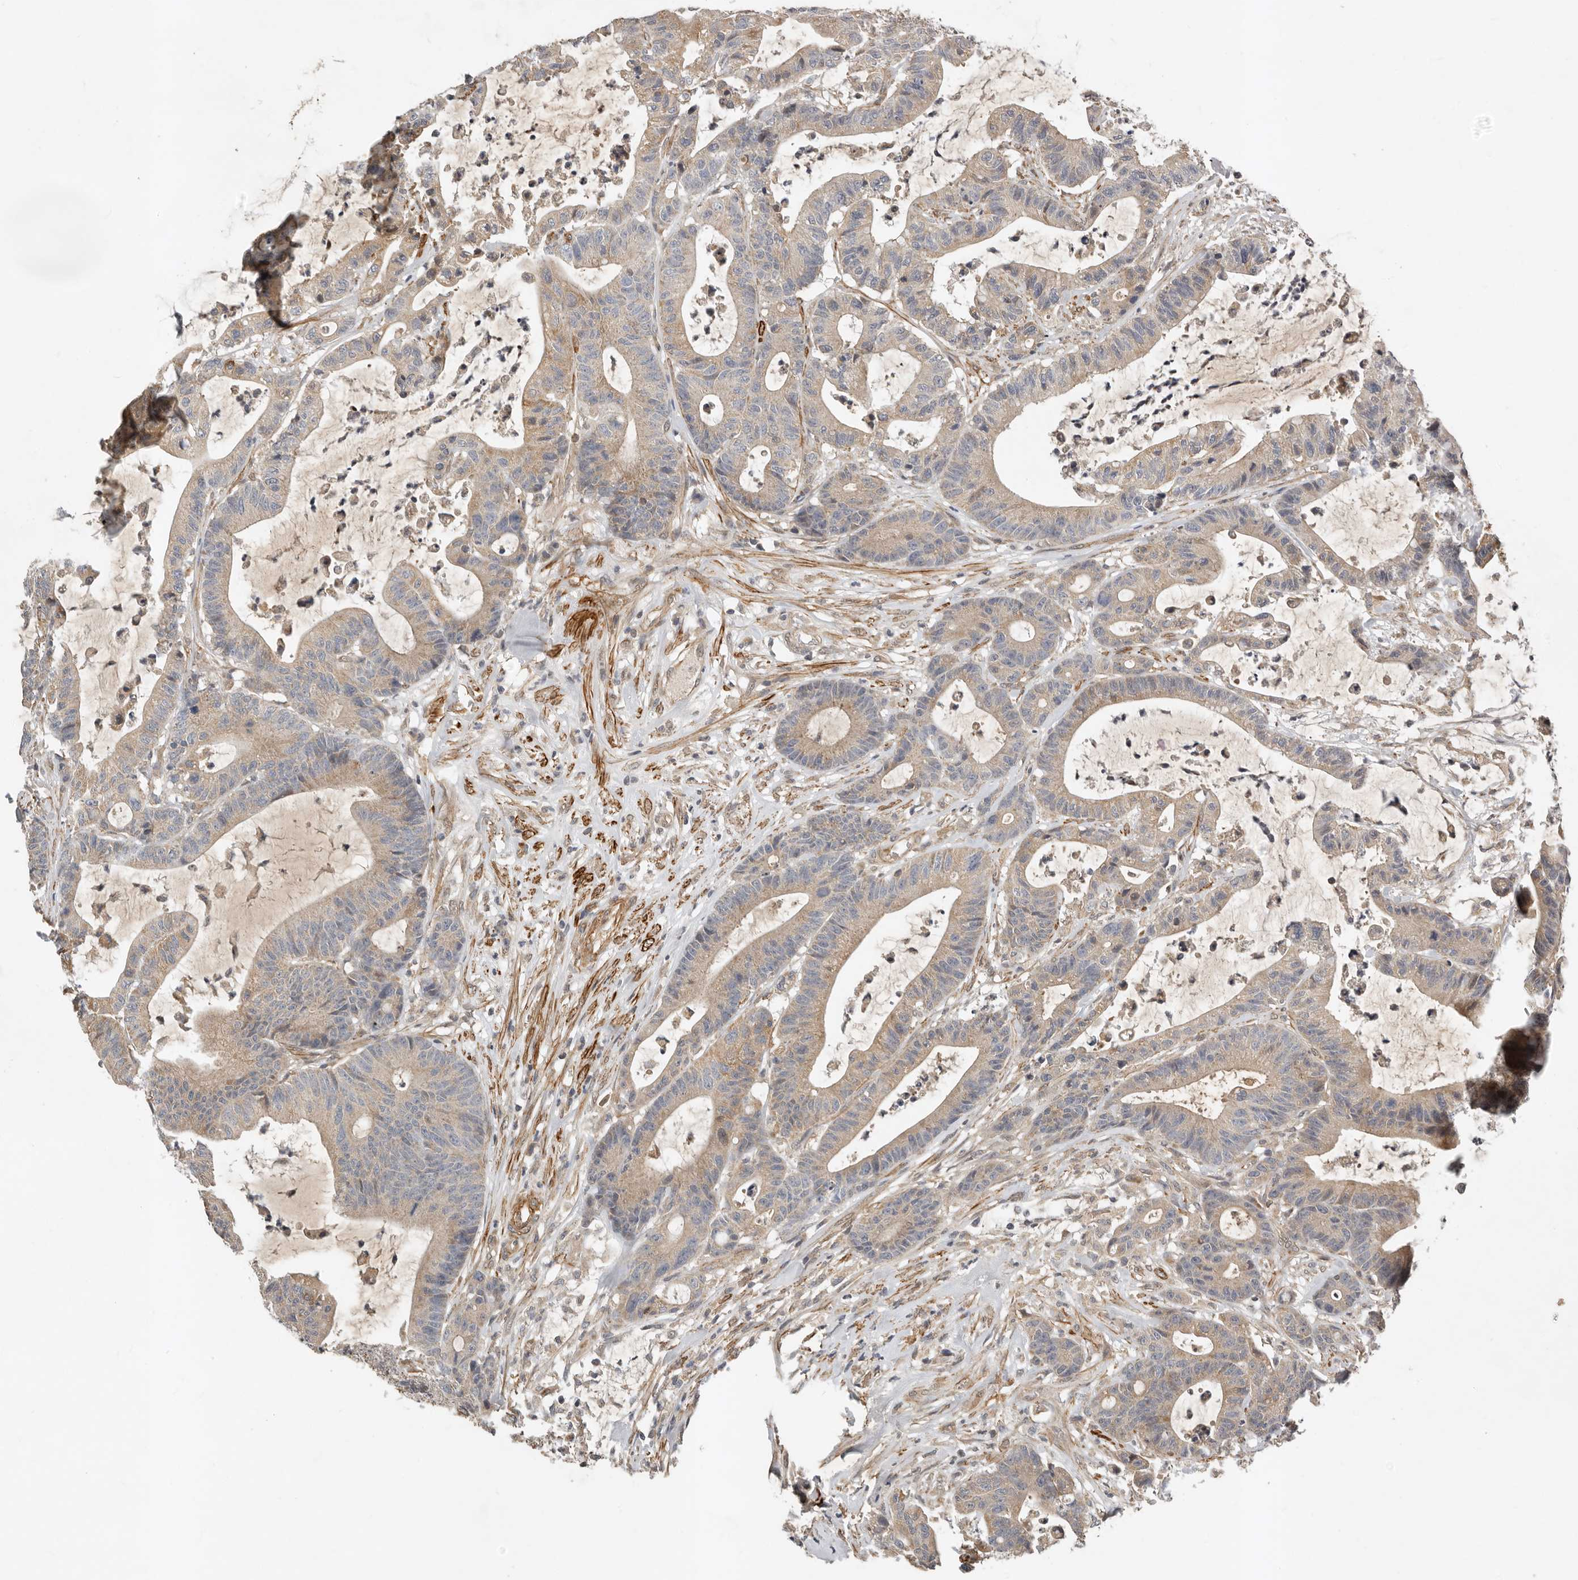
{"staining": {"intensity": "weak", "quantity": ">75%", "location": "cytoplasmic/membranous"}, "tissue": "colorectal cancer", "cell_type": "Tumor cells", "image_type": "cancer", "snomed": [{"axis": "morphology", "description": "Adenocarcinoma, NOS"}, {"axis": "topography", "description": "Colon"}], "caption": "Immunohistochemistry (DAB) staining of human colorectal adenocarcinoma displays weak cytoplasmic/membranous protein positivity in about >75% of tumor cells.", "gene": "RNF157", "patient": {"sex": "female", "age": 84}}